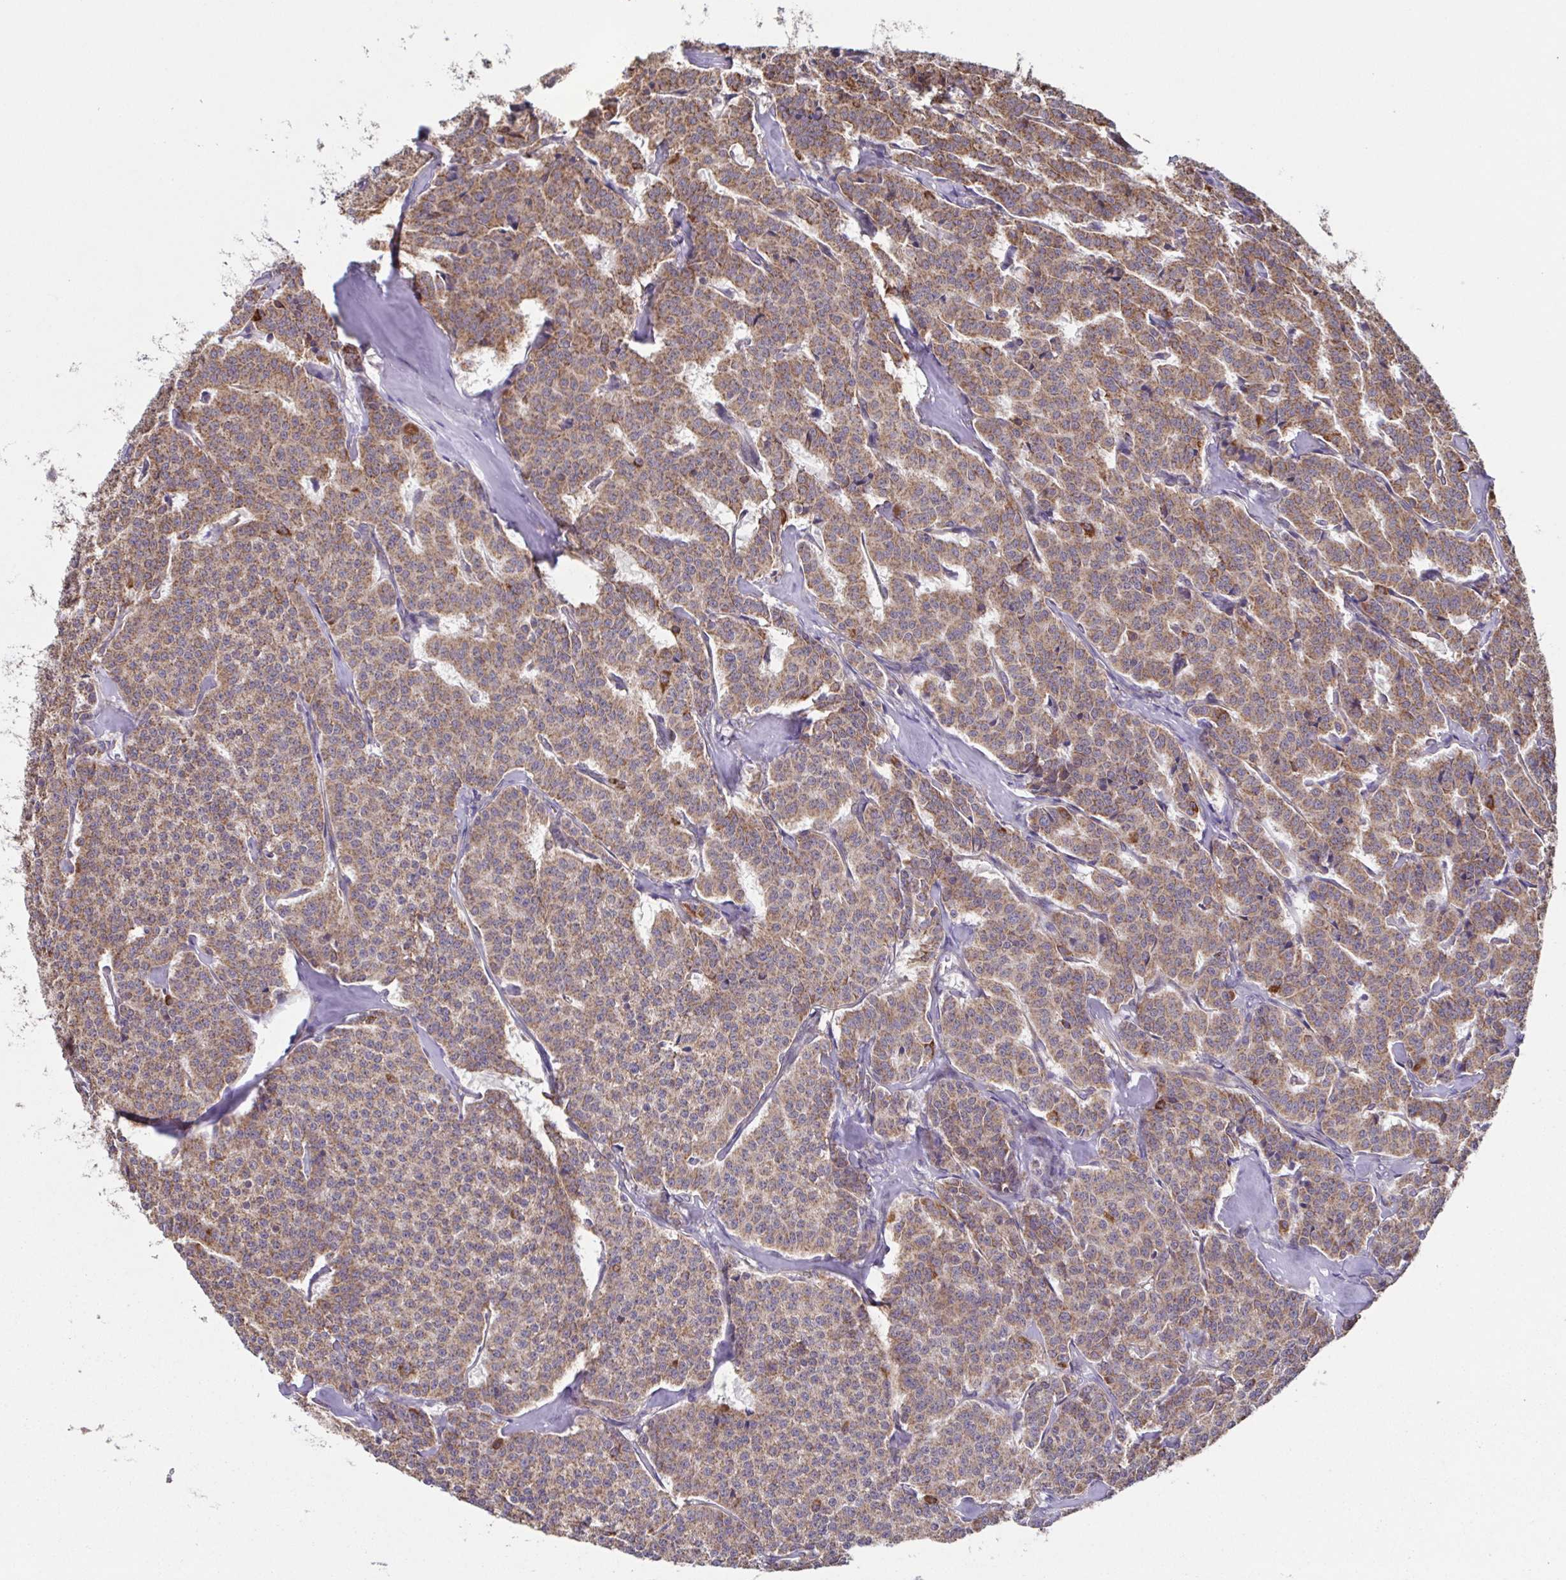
{"staining": {"intensity": "moderate", "quantity": ">75%", "location": "cytoplasmic/membranous"}, "tissue": "carcinoid", "cell_type": "Tumor cells", "image_type": "cancer", "snomed": [{"axis": "morphology", "description": "Normal tissue, NOS"}, {"axis": "morphology", "description": "Carcinoid, malignant, NOS"}, {"axis": "topography", "description": "Lung"}], "caption": "Brown immunohistochemical staining in human carcinoid reveals moderate cytoplasmic/membranous positivity in about >75% of tumor cells.", "gene": "DIP2B", "patient": {"sex": "female", "age": 46}}